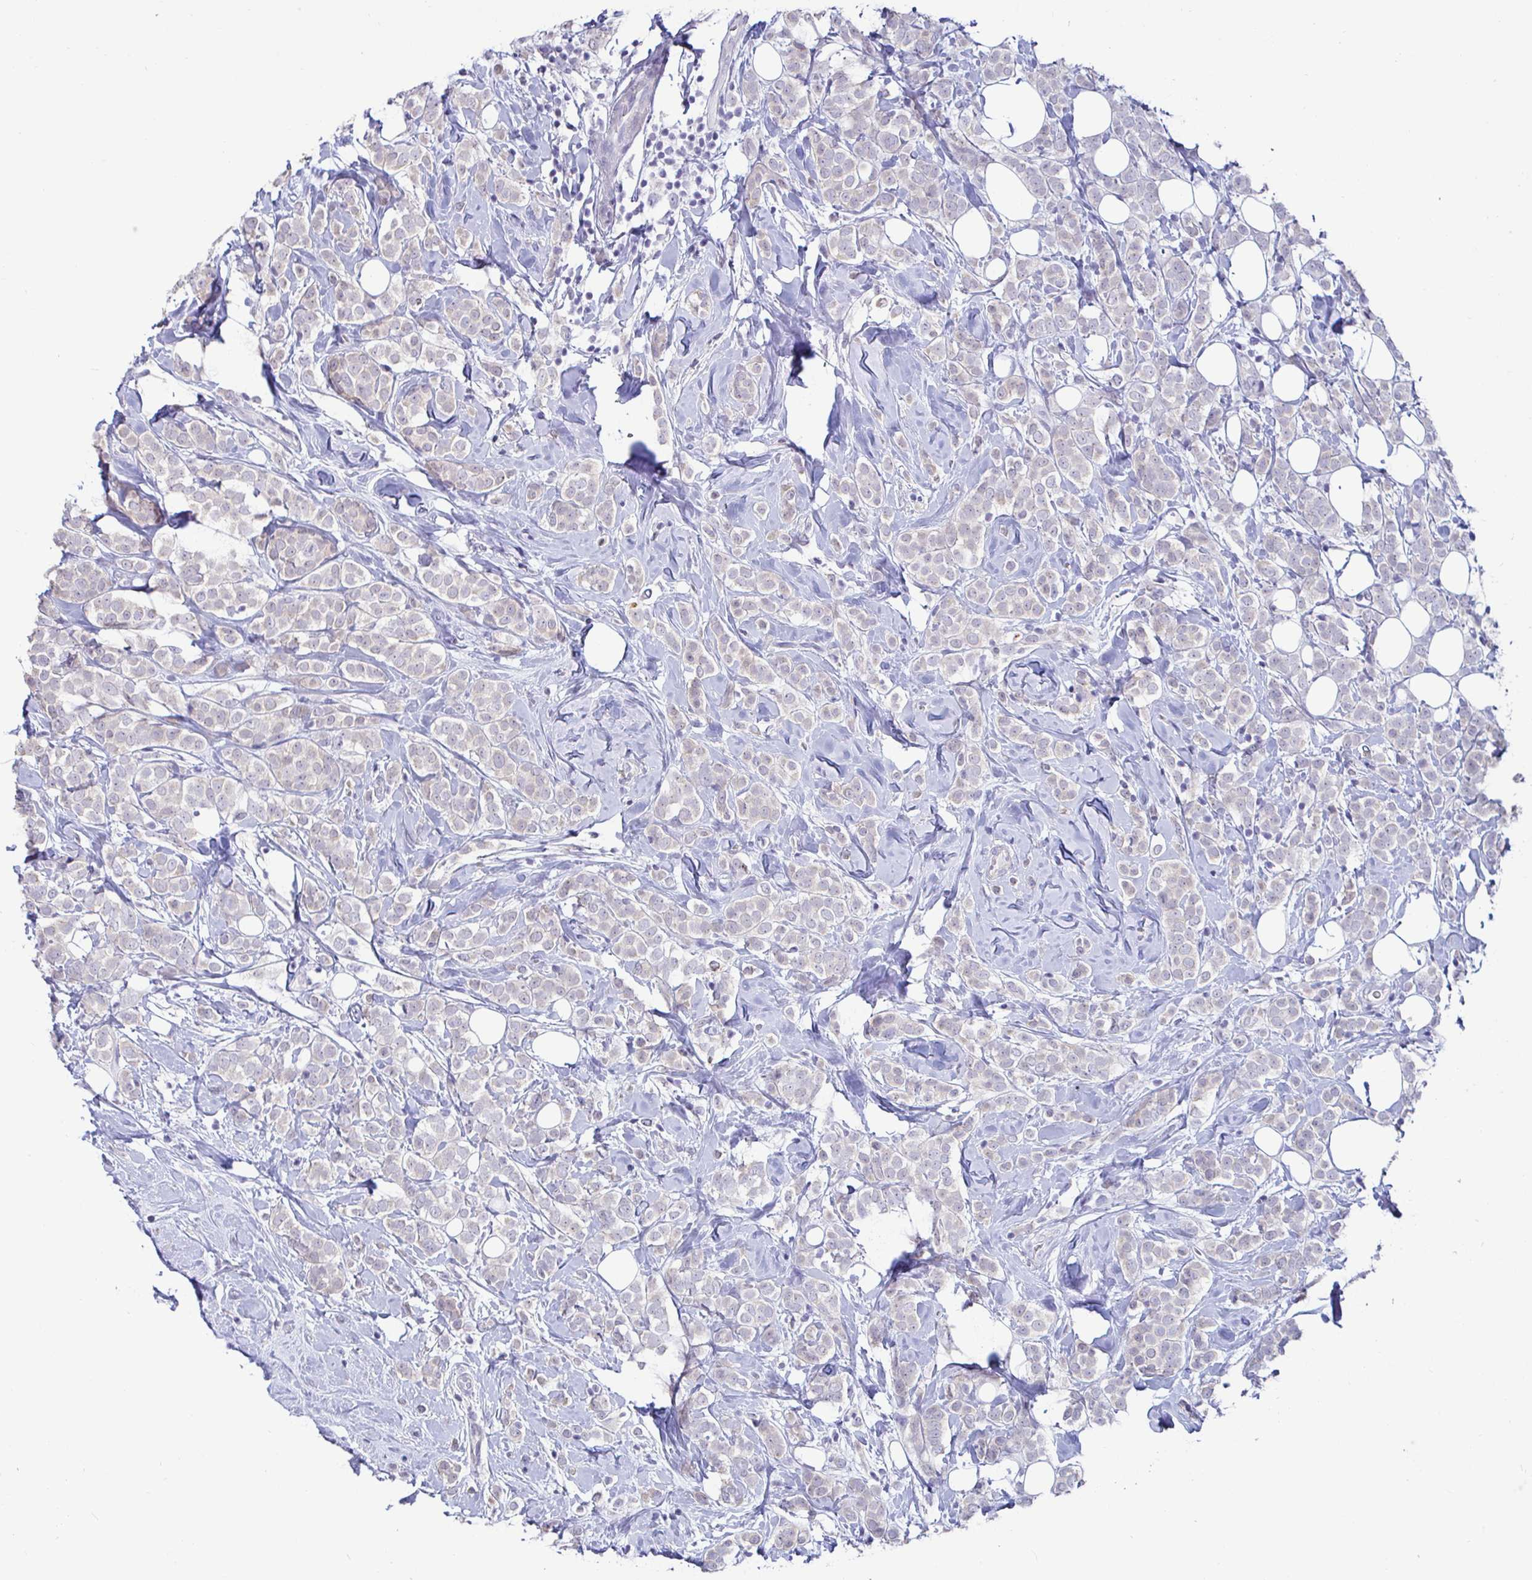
{"staining": {"intensity": "negative", "quantity": "none", "location": "none"}, "tissue": "breast cancer", "cell_type": "Tumor cells", "image_type": "cancer", "snomed": [{"axis": "morphology", "description": "Lobular carcinoma"}, {"axis": "topography", "description": "Breast"}], "caption": "Tumor cells show no significant protein expression in lobular carcinoma (breast).", "gene": "GSTM1", "patient": {"sex": "female", "age": 49}}